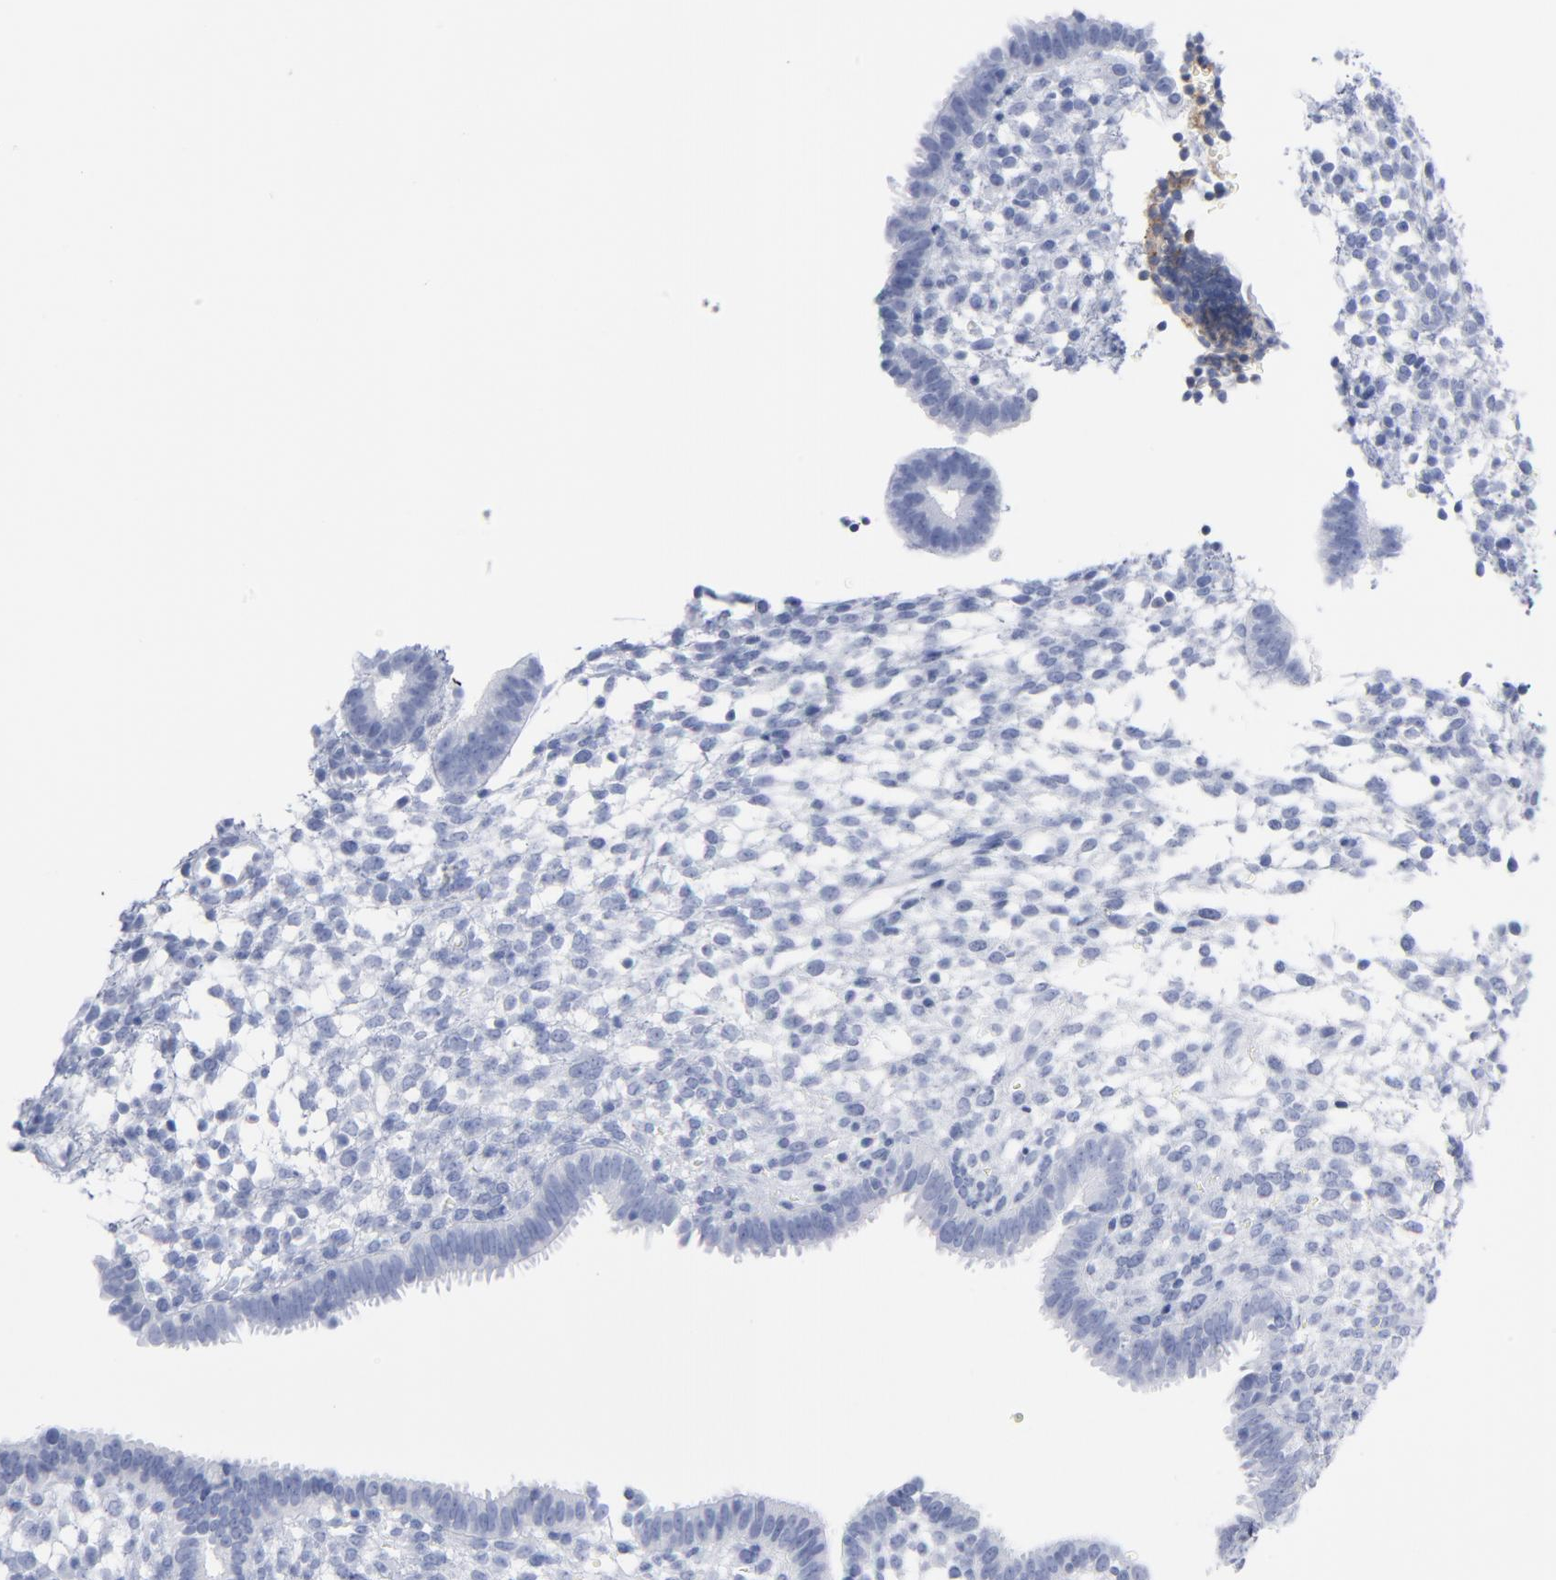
{"staining": {"intensity": "negative", "quantity": "none", "location": "none"}, "tissue": "endometrium", "cell_type": "Cells in endometrial stroma", "image_type": "normal", "snomed": [{"axis": "morphology", "description": "Normal tissue, NOS"}, {"axis": "topography", "description": "Endometrium"}], "caption": "Immunohistochemistry histopathology image of unremarkable endometrium: endometrium stained with DAB (3,3'-diaminobenzidine) demonstrates no significant protein staining in cells in endometrial stroma.", "gene": "P2RY8", "patient": {"sex": "female", "age": 35}}